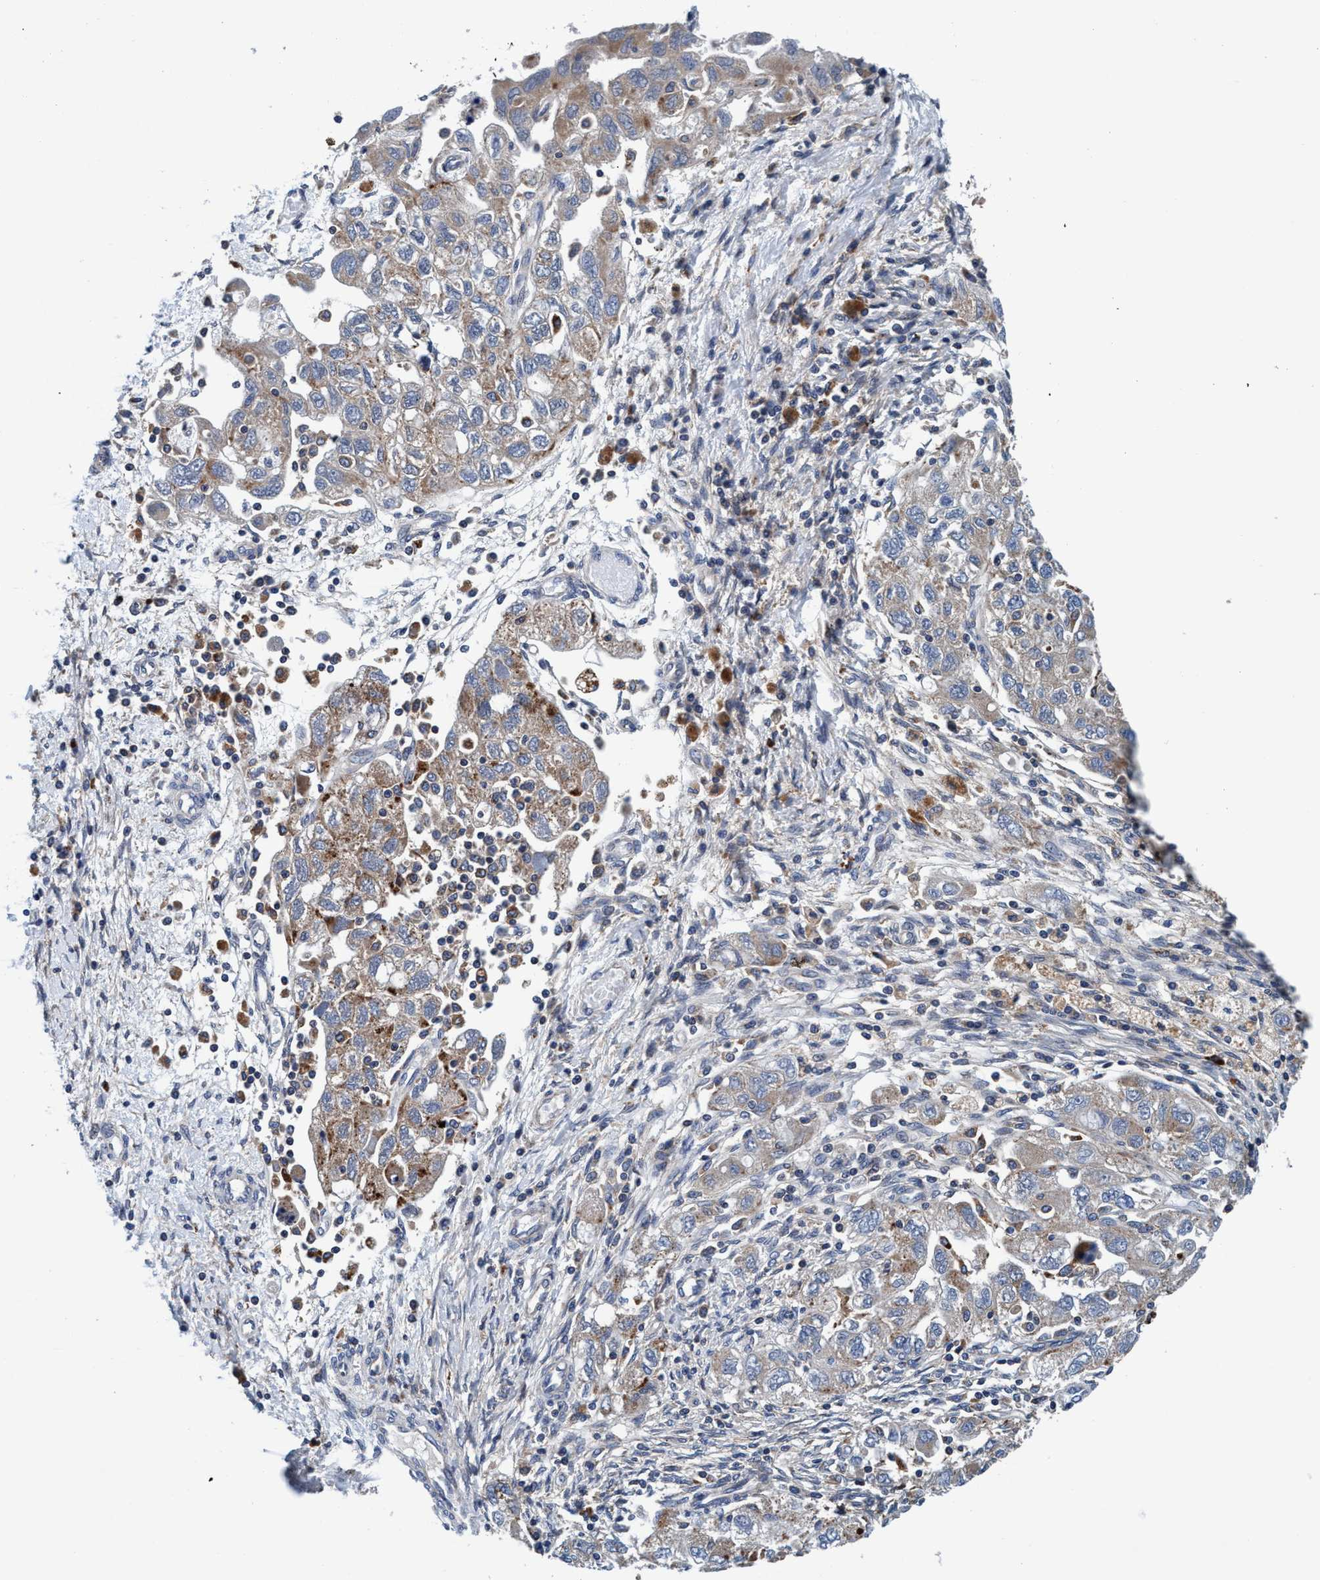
{"staining": {"intensity": "weak", "quantity": "25%-75%", "location": "cytoplasmic/membranous"}, "tissue": "ovarian cancer", "cell_type": "Tumor cells", "image_type": "cancer", "snomed": [{"axis": "morphology", "description": "Carcinoma, NOS"}, {"axis": "morphology", "description": "Cystadenocarcinoma, serous, NOS"}, {"axis": "topography", "description": "Ovary"}], "caption": "This image reveals immunohistochemistry (IHC) staining of ovarian cancer (serous cystadenocarcinoma), with low weak cytoplasmic/membranous positivity in about 25%-75% of tumor cells.", "gene": "ENDOG", "patient": {"sex": "female", "age": 69}}